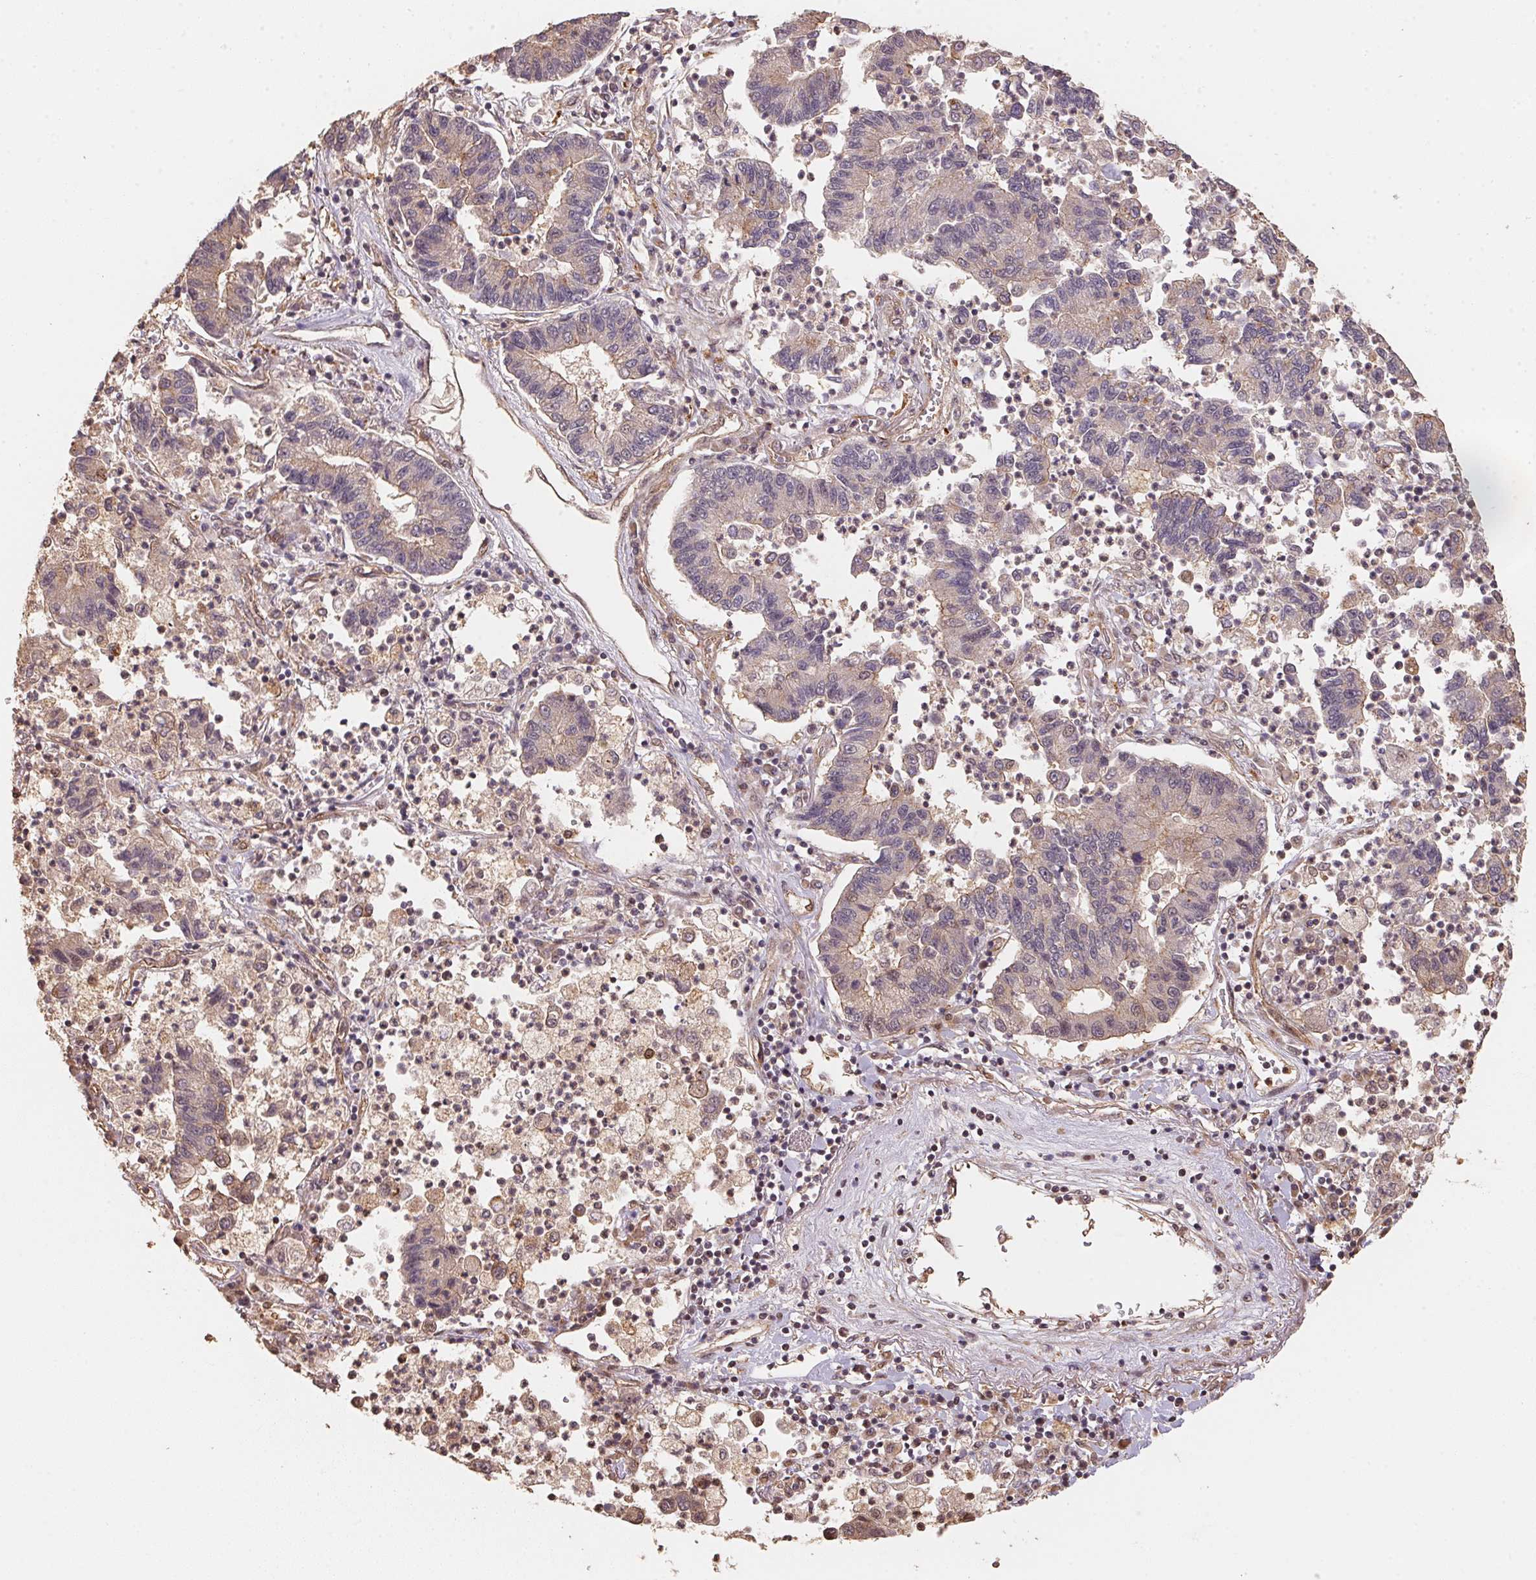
{"staining": {"intensity": "weak", "quantity": "<25%", "location": "cytoplasmic/membranous"}, "tissue": "lung cancer", "cell_type": "Tumor cells", "image_type": "cancer", "snomed": [{"axis": "morphology", "description": "Adenocarcinoma, NOS"}, {"axis": "topography", "description": "Lung"}], "caption": "Immunohistochemistry (IHC) histopathology image of lung adenocarcinoma stained for a protein (brown), which exhibits no positivity in tumor cells.", "gene": "TMEM222", "patient": {"sex": "female", "age": 57}}